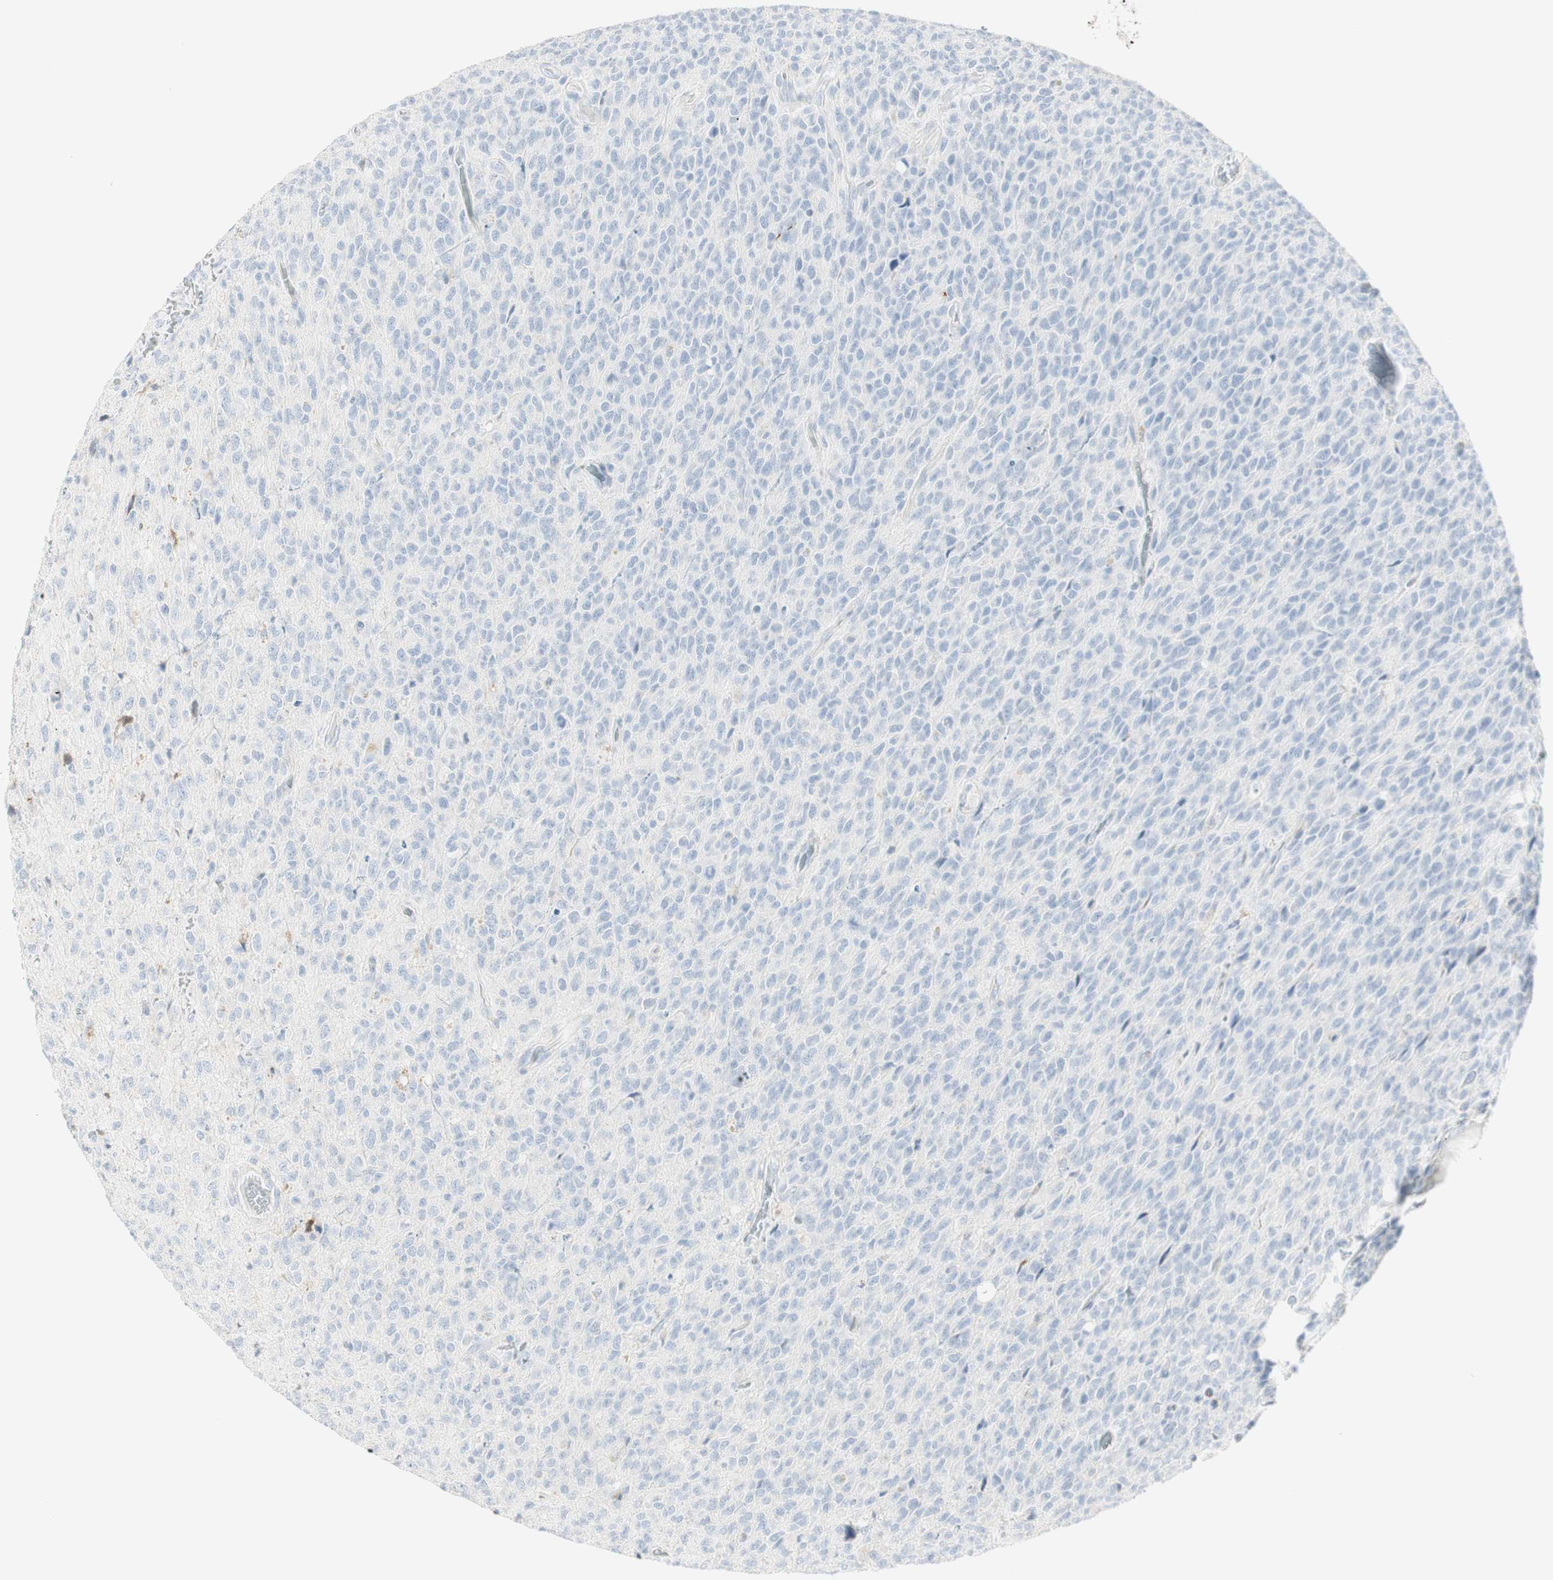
{"staining": {"intensity": "negative", "quantity": "none", "location": "none"}, "tissue": "glioma", "cell_type": "Tumor cells", "image_type": "cancer", "snomed": [{"axis": "morphology", "description": "Glioma, malignant, High grade"}, {"axis": "topography", "description": "pancreas cauda"}], "caption": "There is no significant expression in tumor cells of glioma. Brightfield microscopy of immunohistochemistry stained with DAB (3,3'-diaminobenzidine) (brown) and hematoxylin (blue), captured at high magnification.", "gene": "MDK", "patient": {"sex": "male", "age": 60}}